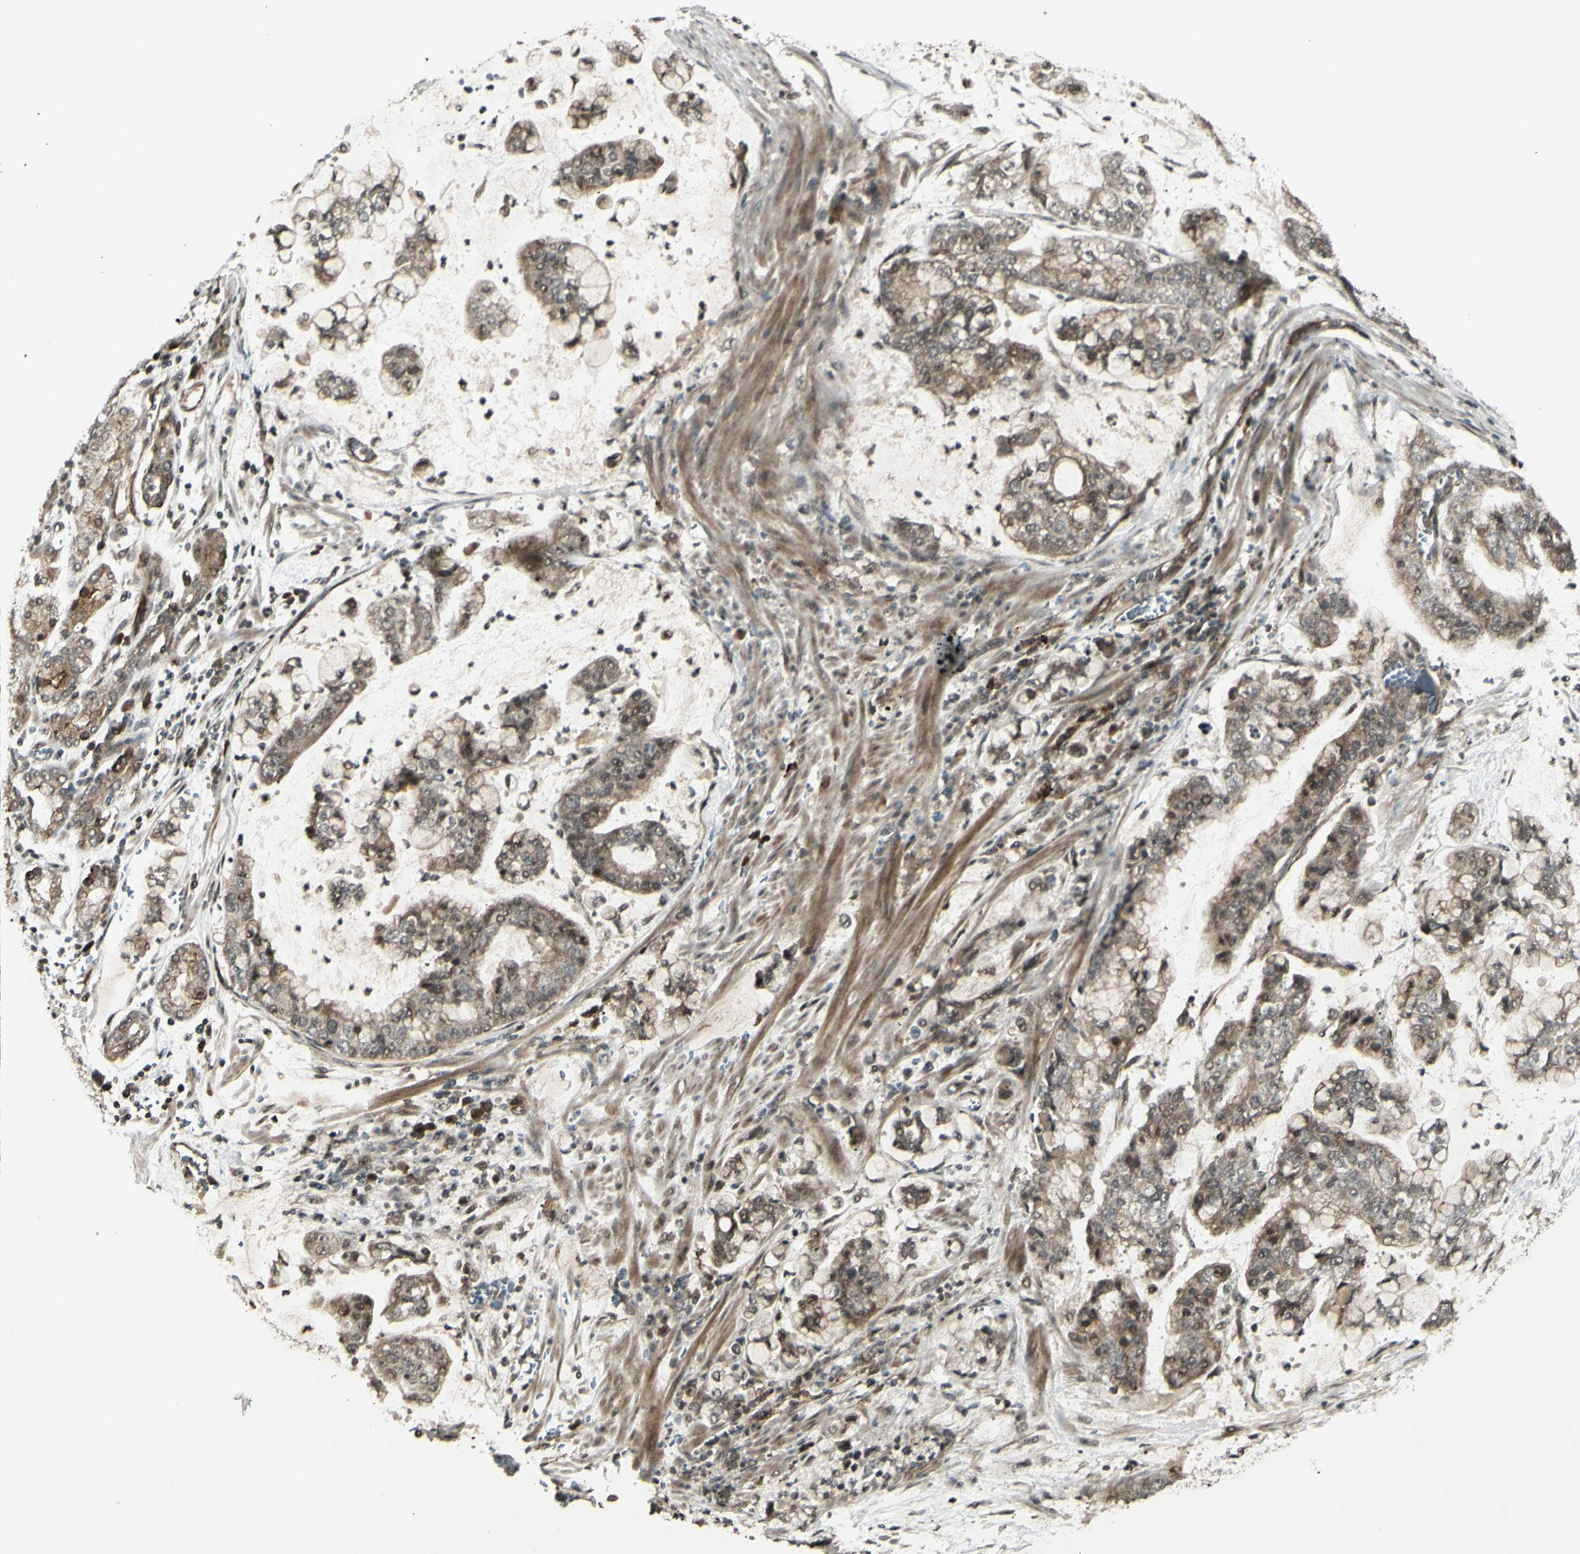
{"staining": {"intensity": "weak", "quantity": ">75%", "location": "cytoplasmic/membranous"}, "tissue": "stomach cancer", "cell_type": "Tumor cells", "image_type": "cancer", "snomed": [{"axis": "morphology", "description": "Normal tissue, NOS"}, {"axis": "morphology", "description": "Adenocarcinoma, NOS"}, {"axis": "topography", "description": "Stomach, upper"}, {"axis": "topography", "description": "Stomach"}], "caption": "Human stomach cancer stained for a protein (brown) shows weak cytoplasmic/membranous positive positivity in about >75% of tumor cells.", "gene": "BLNK", "patient": {"sex": "male", "age": 76}}